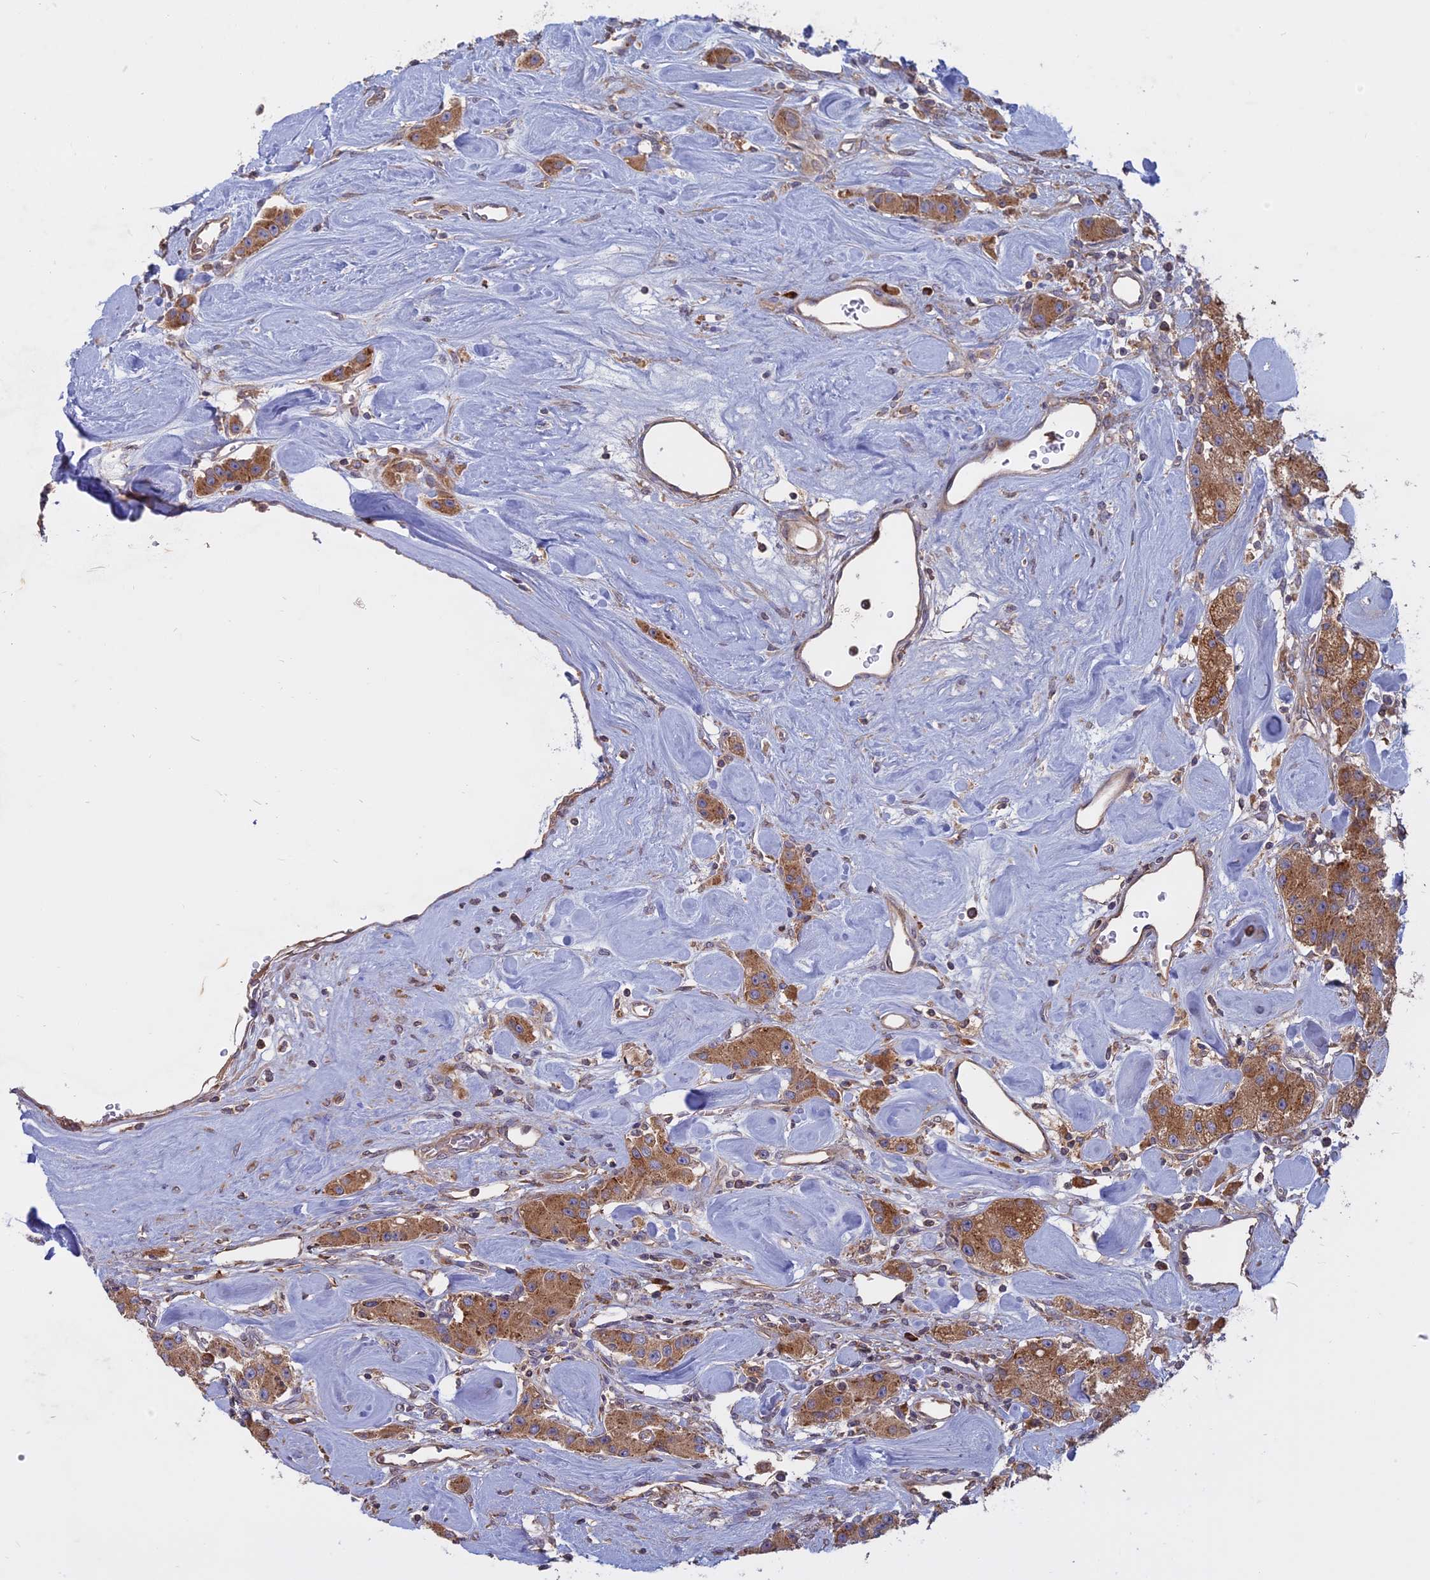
{"staining": {"intensity": "moderate", "quantity": ">75%", "location": "cytoplasmic/membranous"}, "tissue": "carcinoid", "cell_type": "Tumor cells", "image_type": "cancer", "snomed": [{"axis": "morphology", "description": "Carcinoid, malignant, NOS"}, {"axis": "topography", "description": "Pancreas"}], "caption": "Carcinoid tissue displays moderate cytoplasmic/membranous staining in about >75% of tumor cells, visualized by immunohistochemistry.", "gene": "TMEM208", "patient": {"sex": "male", "age": 41}}